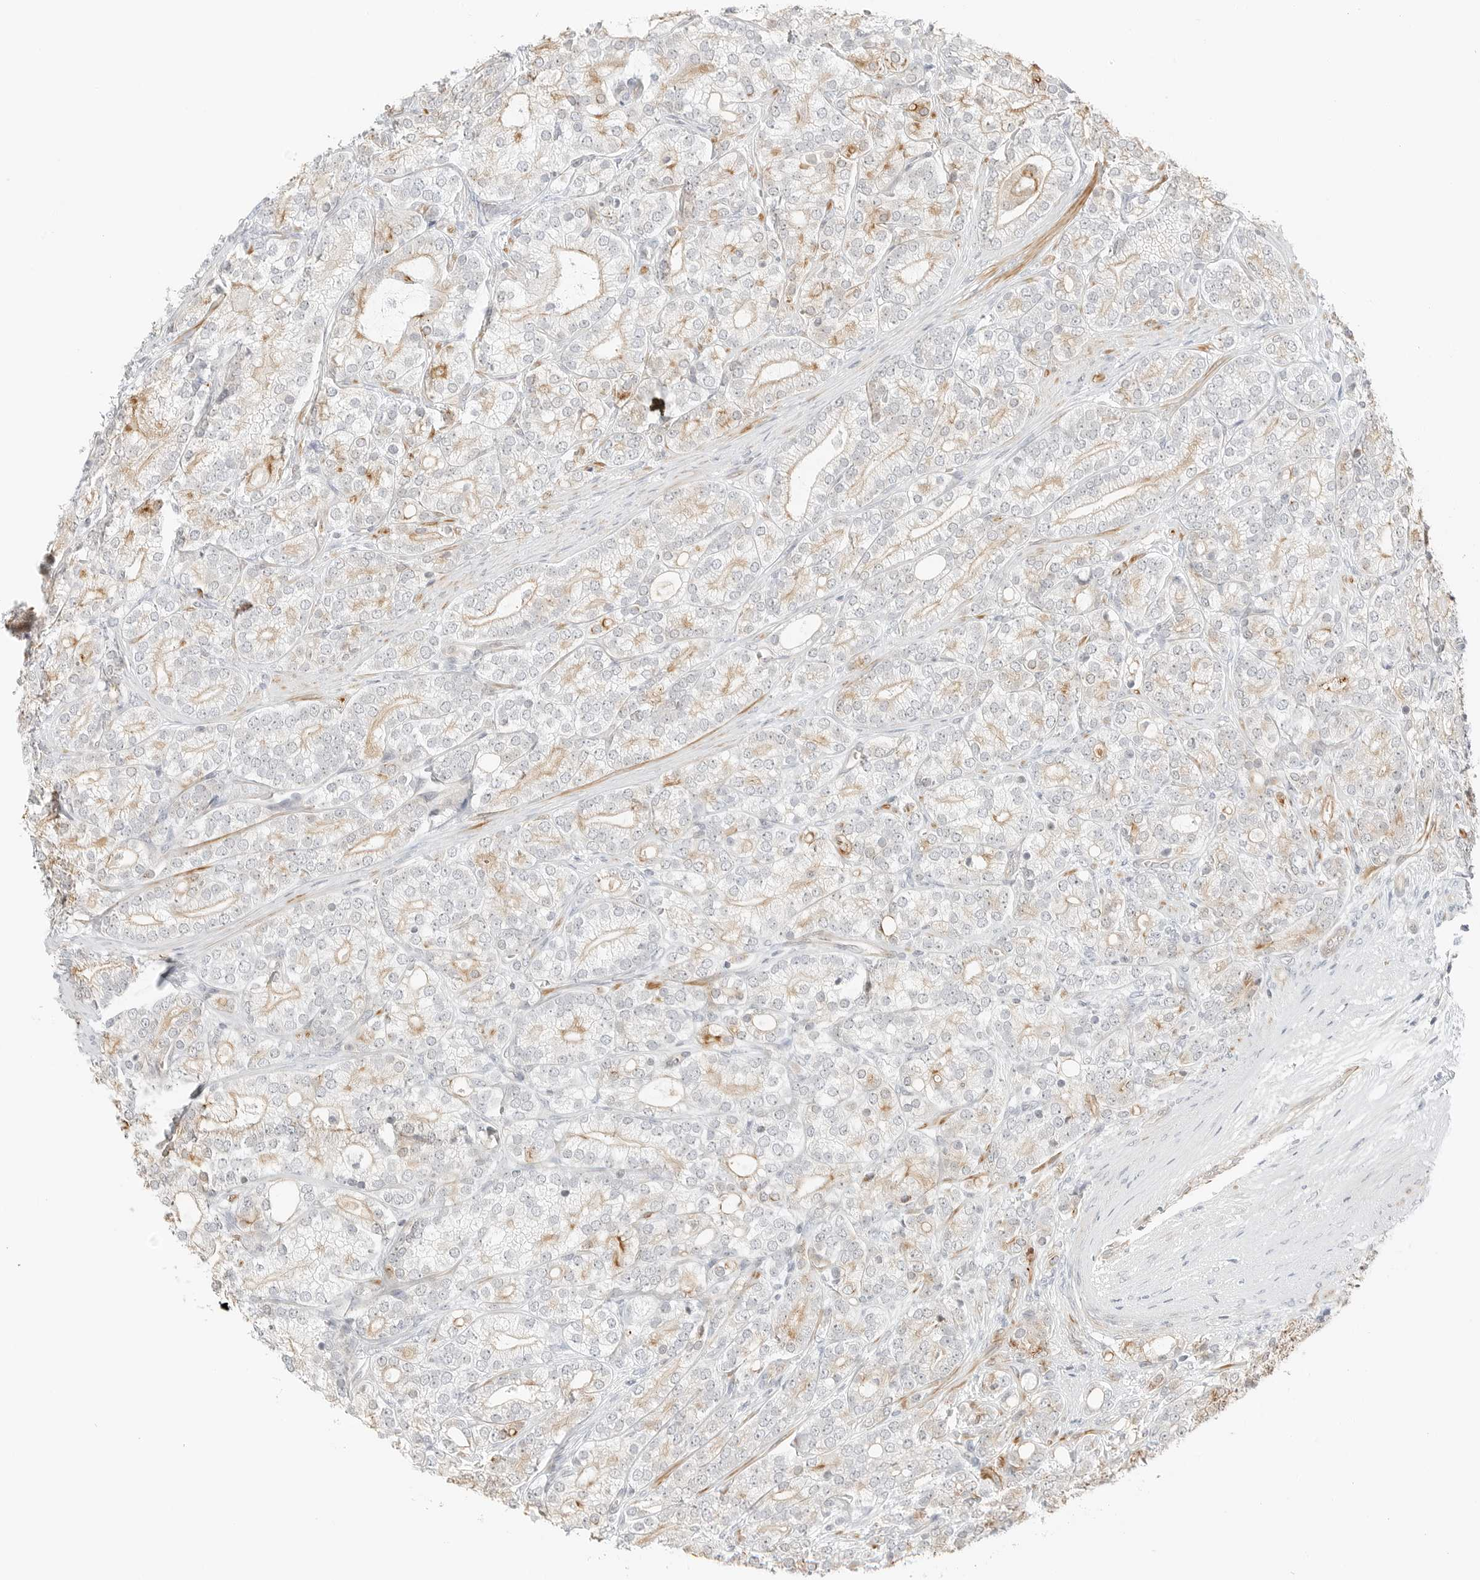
{"staining": {"intensity": "weak", "quantity": "<25%", "location": "cytoplasmic/membranous"}, "tissue": "prostate cancer", "cell_type": "Tumor cells", "image_type": "cancer", "snomed": [{"axis": "morphology", "description": "Adenocarcinoma, High grade"}, {"axis": "topography", "description": "Prostate"}], "caption": "IHC micrograph of neoplastic tissue: prostate cancer (adenocarcinoma (high-grade)) stained with DAB (3,3'-diaminobenzidine) reveals no significant protein expression in tumor cells.", "gene": "IQCC", "patient": {"sex": "male", "age": 57}}